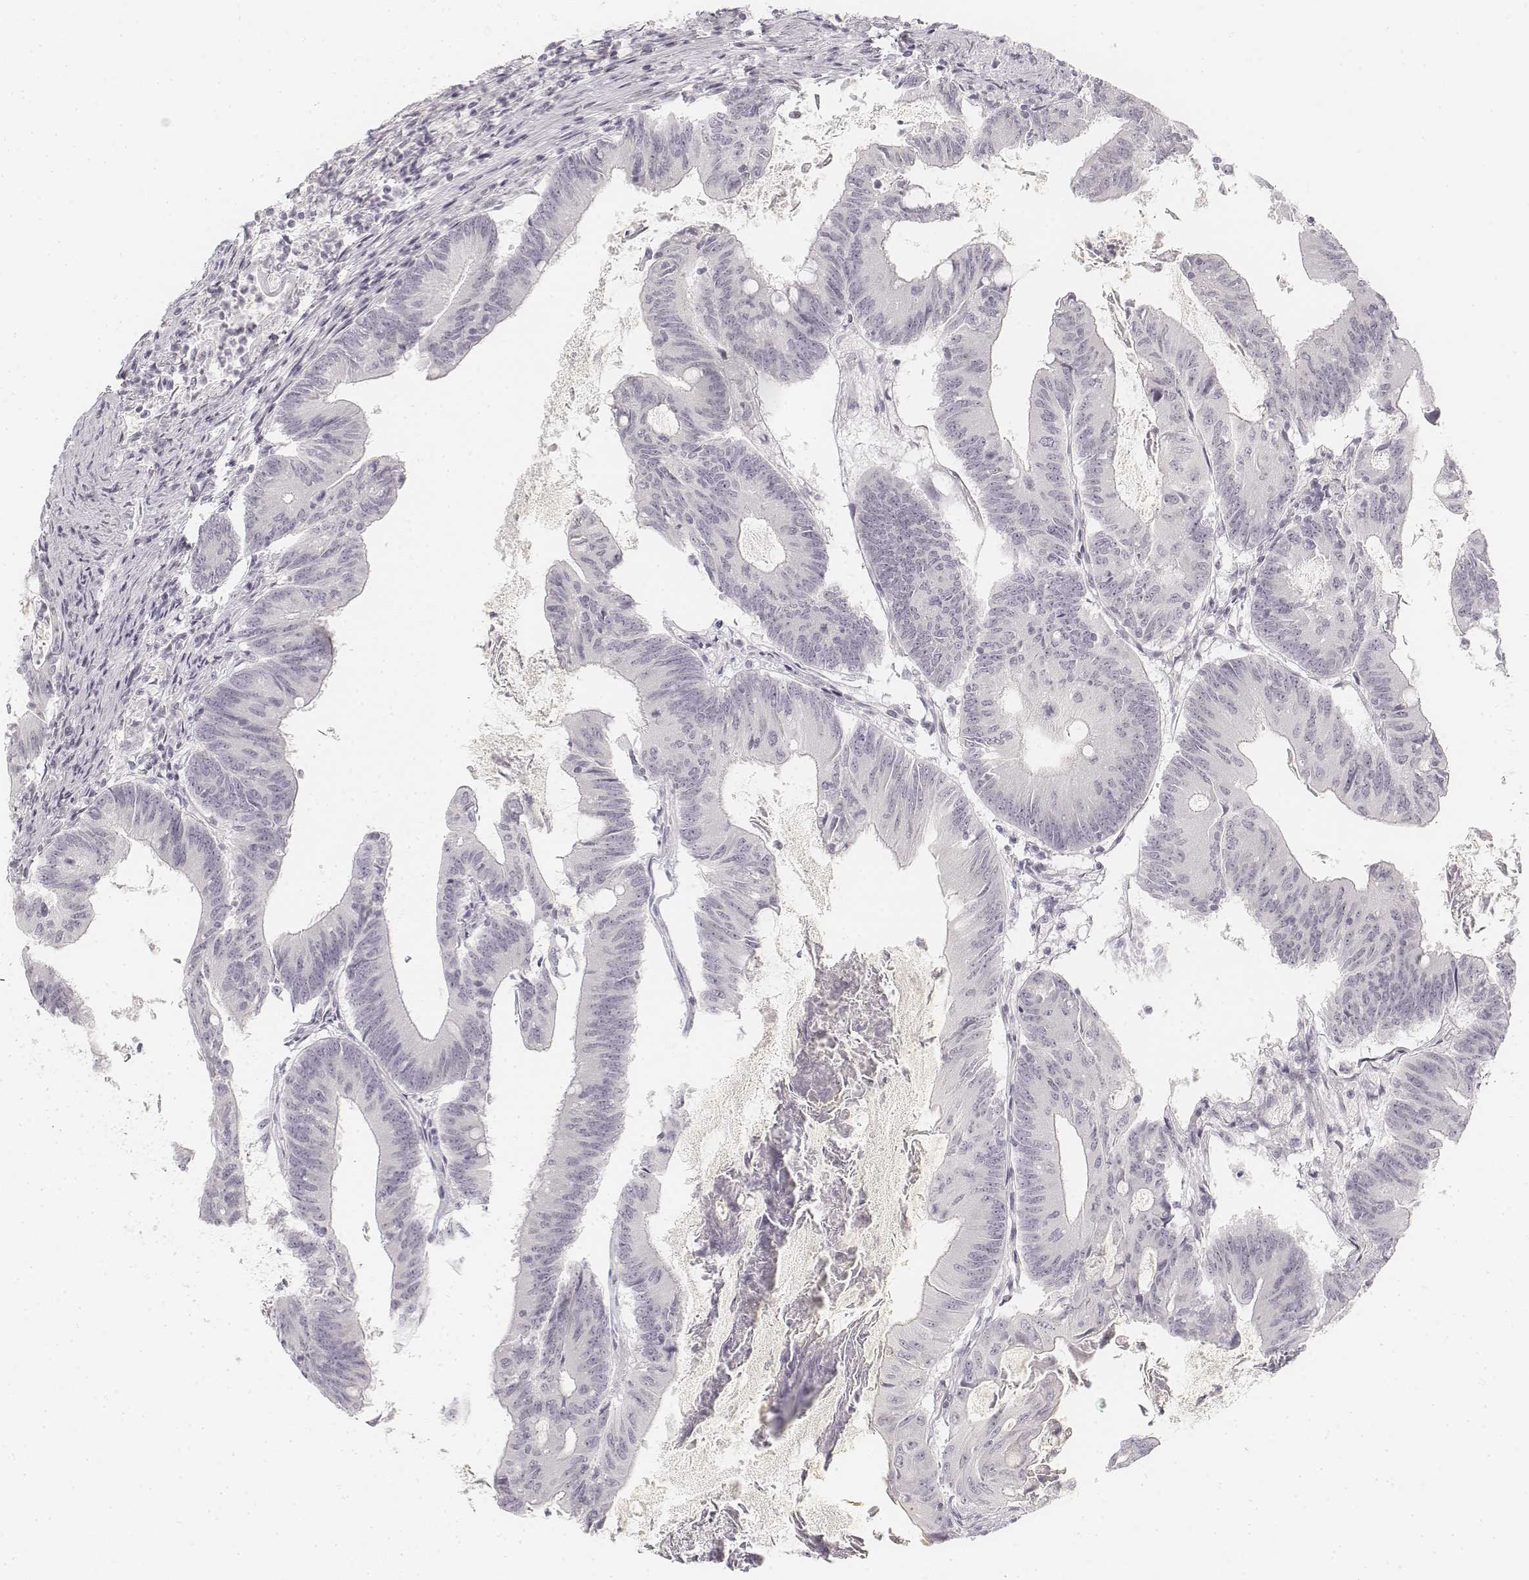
{"staining": {"intensity": "negative", "quantity": "none", "location": "none"}, "tissue": "colorectal cancer", "cell_type": "Tumor cells", "image_type": "cancer", "snomed": [{"axis": "morphology", "description": "Adenocarcinoma, NOS"}, {"axis": "topography", "description": "Colon"}], "caption": "DAB immunohistochemical staining of human adenocarcinoma (colorectal) shows no significant positivity in tumor cells. (Immunohistochemistry (ihc), brightfield microscopy, high magnification).", "gene": "KRT25", "patient": {"sex": "female", "age": 70}}